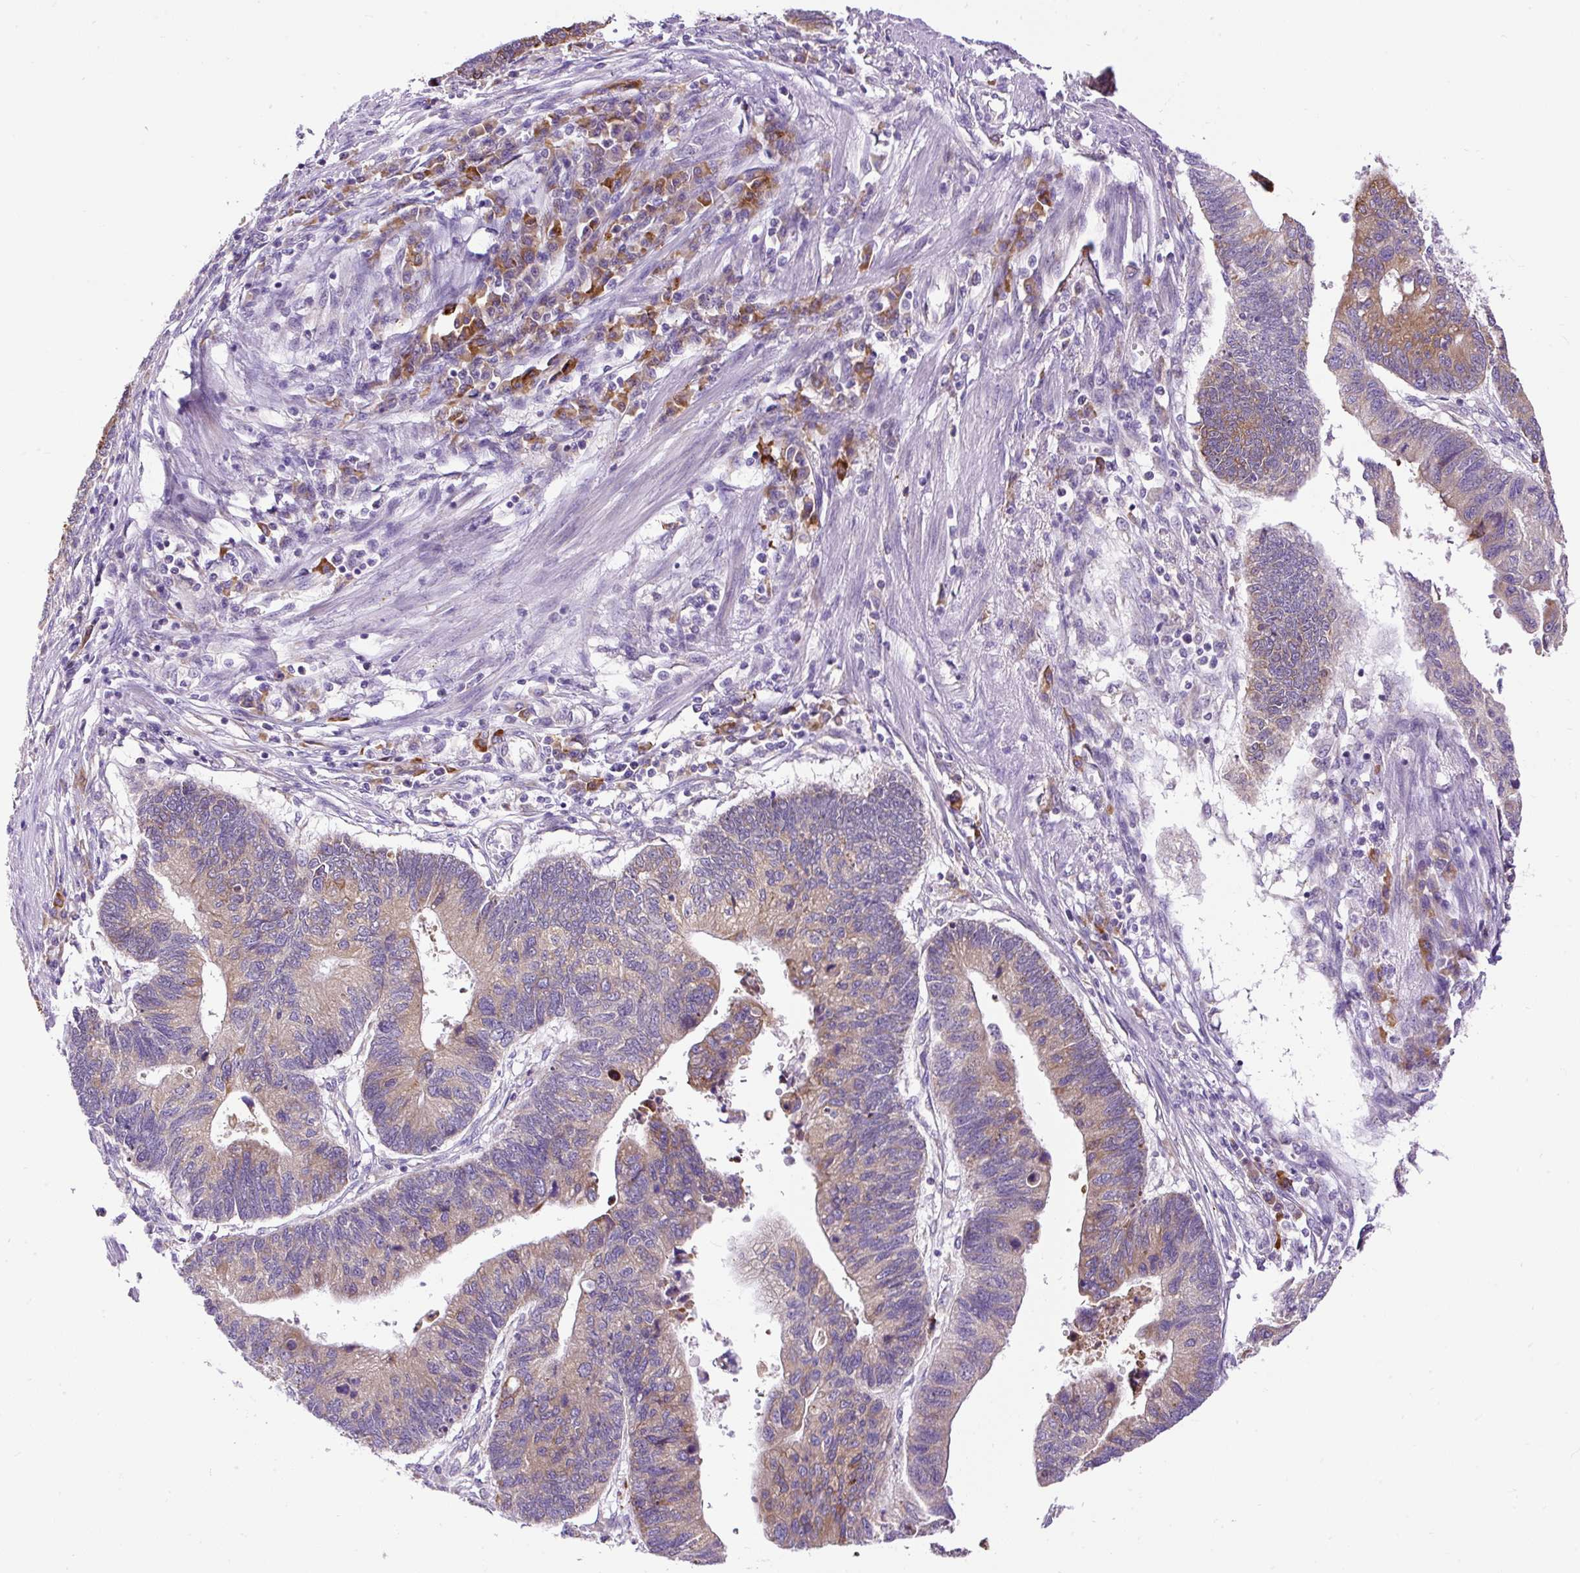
{"staining": {"intensity": "moderate", "quantity": "<25%", "location": "cytoplasmic/membranous"}, "tissue": "stomach cancer", "cell_type": "Tumor cells", "image_type": "cancer", "snomed": [{"axis": "morphology", "description": "Adenocarcinoma, NOS"}, {"axis": "topography", "description": "Stomach"}], "caption": "Moderate cytoplasmic/membranous staining for a protein is appreciated in approximately <25% of tumor cells of stomach adenocarcinoma using IHC.", "gene": "FMC1", "patient": {"sex": "male", "age": 59}}